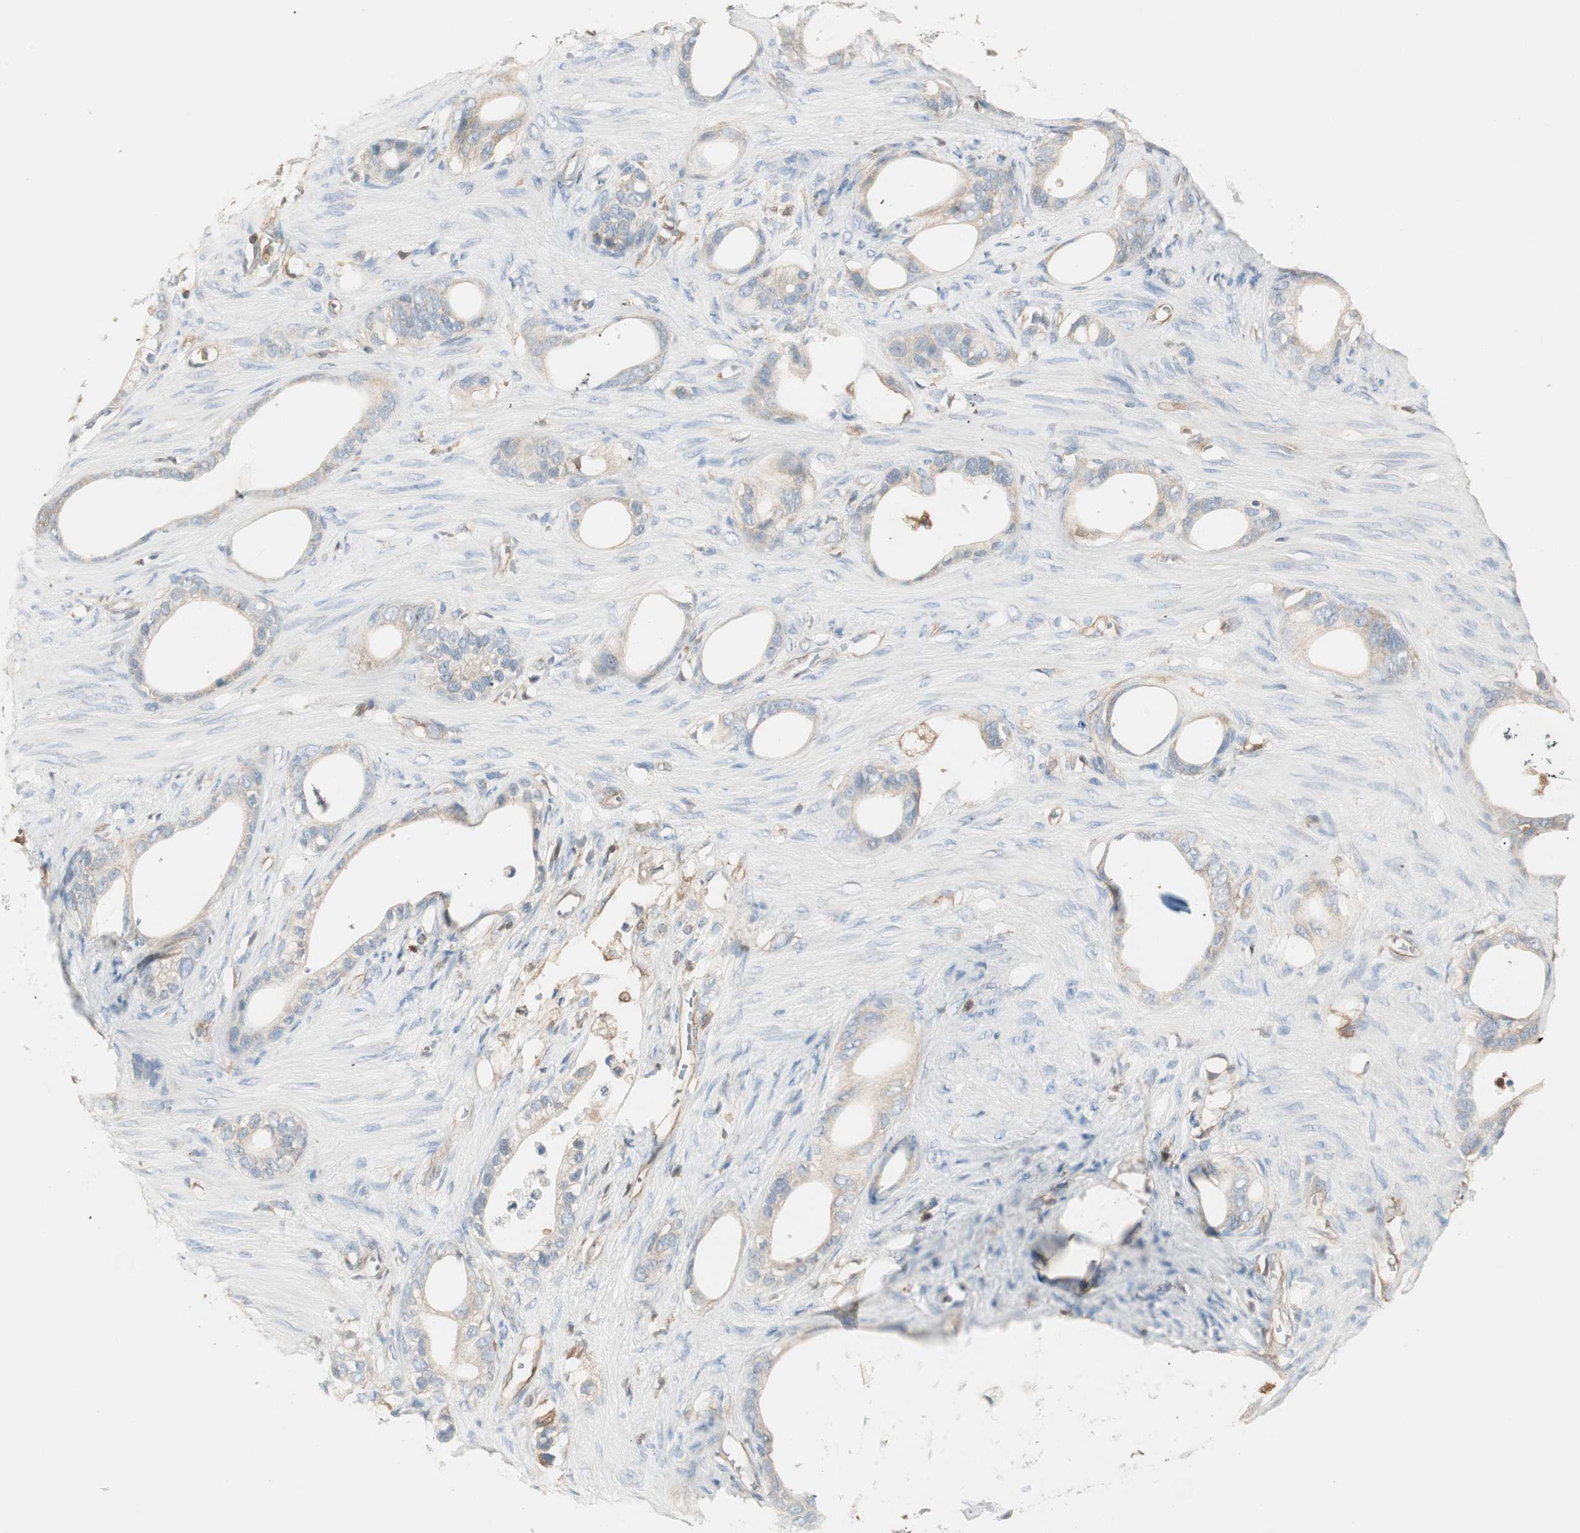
{"staining": {"intensity": "weak", "quantity": "25%-75%", "location": "cytoplasmic/membranous"}, "tissue": "stomach cancer", "cell_type": "Tumor cells", "image_type": "cancer", "snomed": [{"axis": "morphology", "description": "Adenocarcinoma, NOS"}, {"axis": "topography", "description": "Stomach"}], "caption": "An image of stomach cancer (adenocarcinoma) stained for a protein demonstrates weak cytoplasmic/membranous brown staining in tumor cells.", "gene": "CRLF3", "patient": {"sex": "female", "age": 75}}